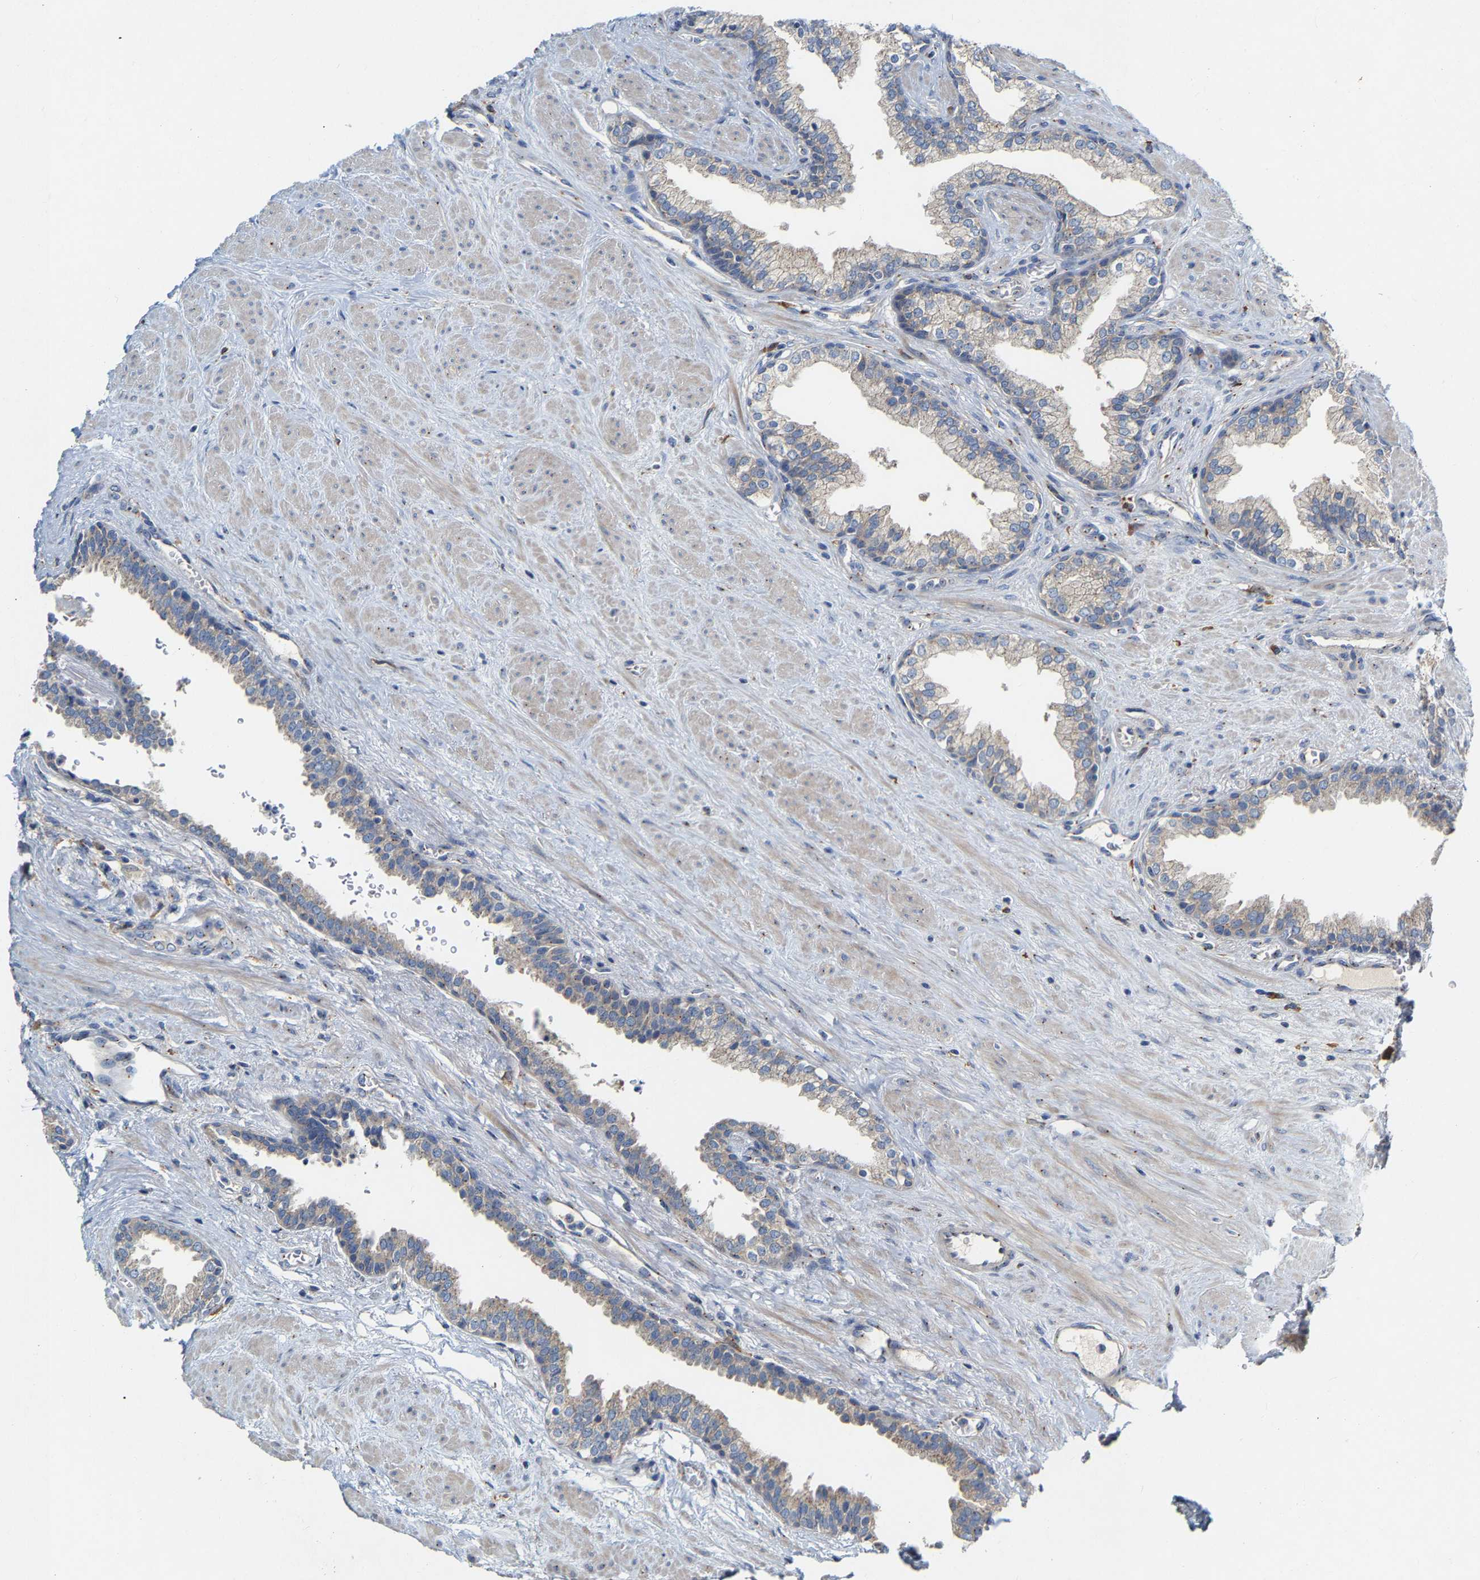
{"staining": {"intensity": "weak", "quantity": "<25%", "location": "cytoplasmic/membranous"}, "tissue": "prostate", "cell_type": "Glandular cells", "image_type": "normal", "snomed": [{"axis": "morphology", "description": "Normal tissue, NOS"}, {"axis": "topography", "description": "Prostate"}], "caption": "Unremarkable prostate was stained to show a protein in brown. There is no significant positivity in glandular cells. (Stains: DAB (3,3'-diaminobenzidine) IHC with hematoxylin counter stain, Microscopy: brightfield microscopy at high magnification).", "gene": "PCNT", "patient": {"sex": "male", "age": 51}}